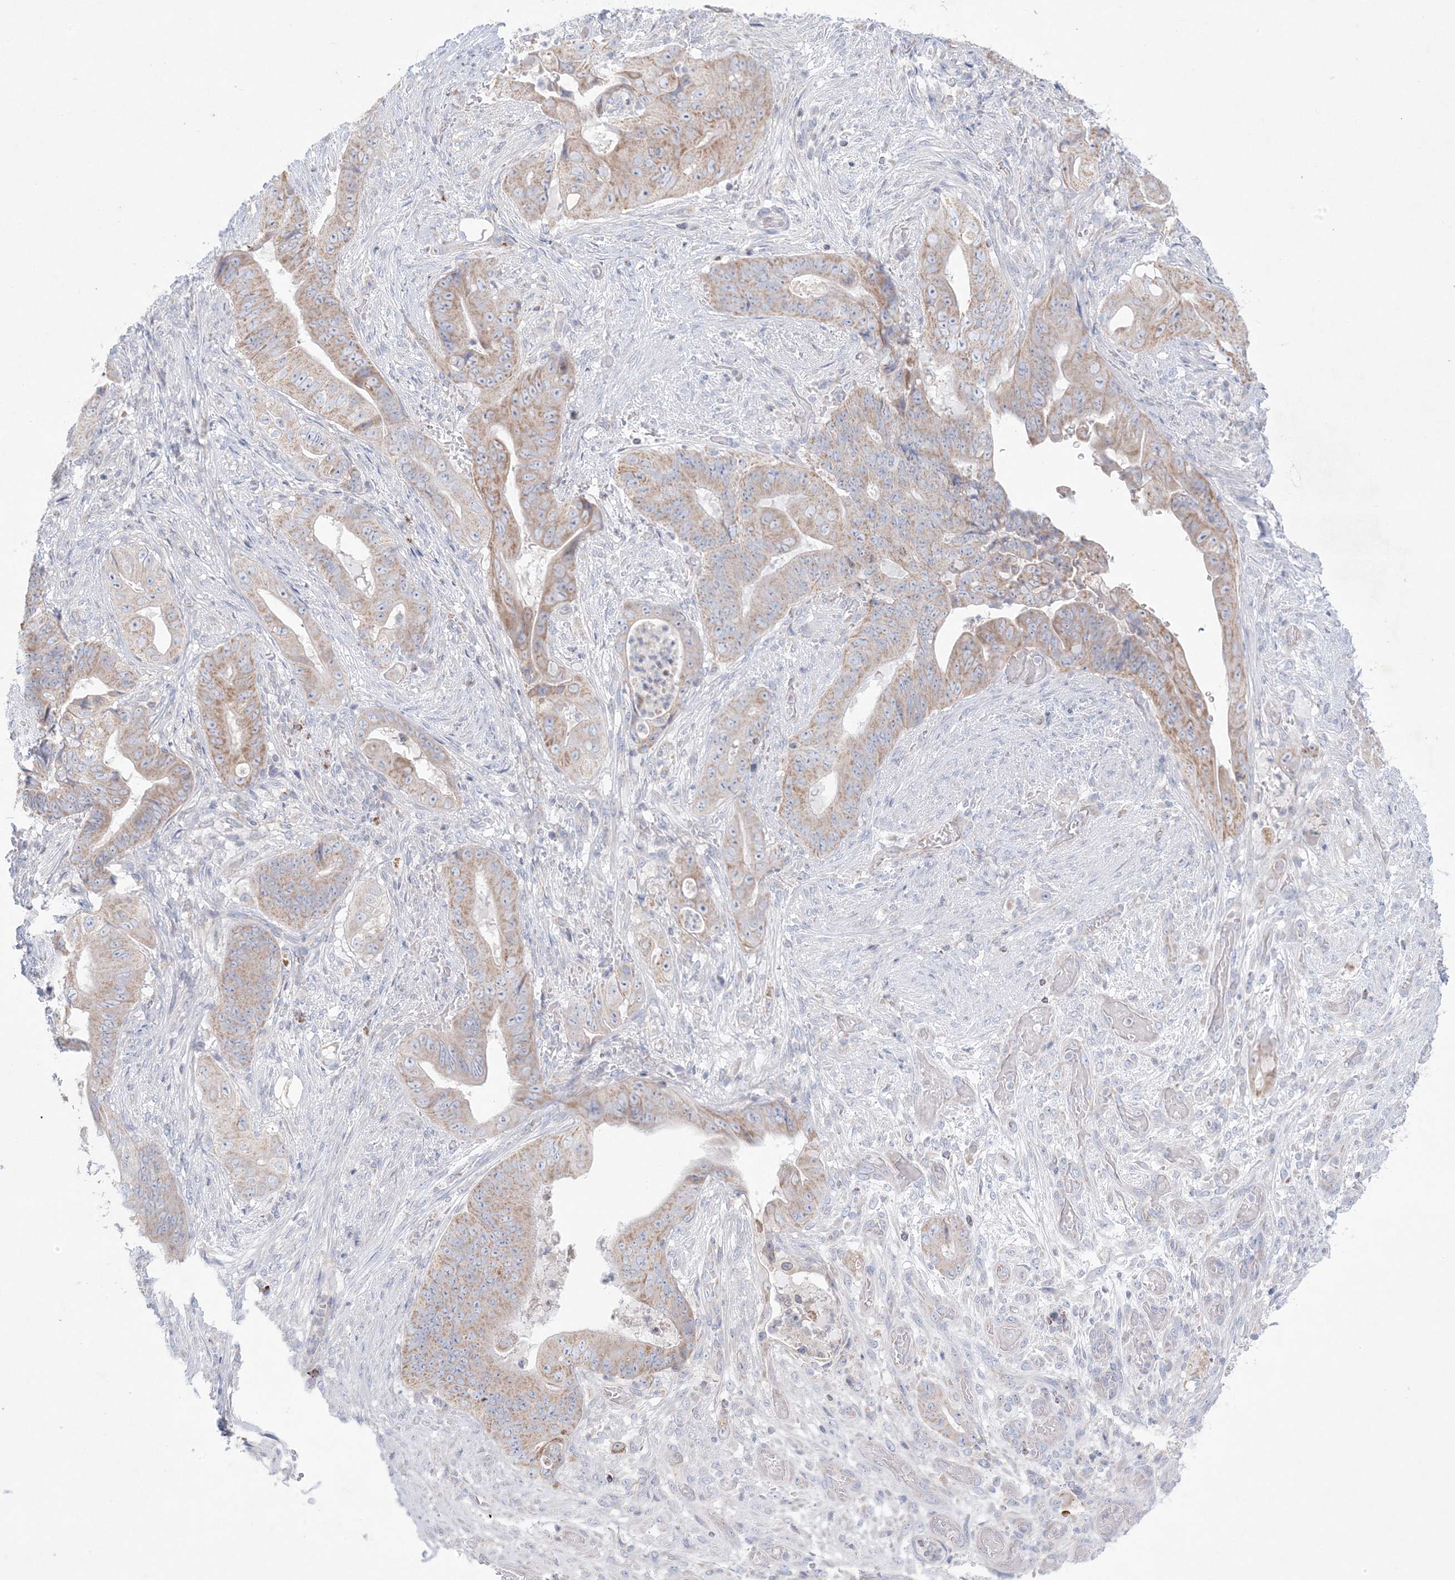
{"staining": {"intensity": "moderate", "quantity": "25%-75%", "location": "cytoplasmic/membranous"}, "tissue": "stomach cancer", "cell_type": "Tumor cells", "image_type": "cancer", "snomed": [{"axis": "morphology", "description": "Adenocarcinoma, NOS"}, {"axis": "topography", "description": "Stomach"}], "caption": "Immunohistochemical staining of human stomach adenocarcinoma reveals medium levels of moderate cytoplasmic/membranous protein expression in approximately 25%-75% of tumor cells.", "gene": "KCTD6", "patient": {"sex": "female", "age": 73}}